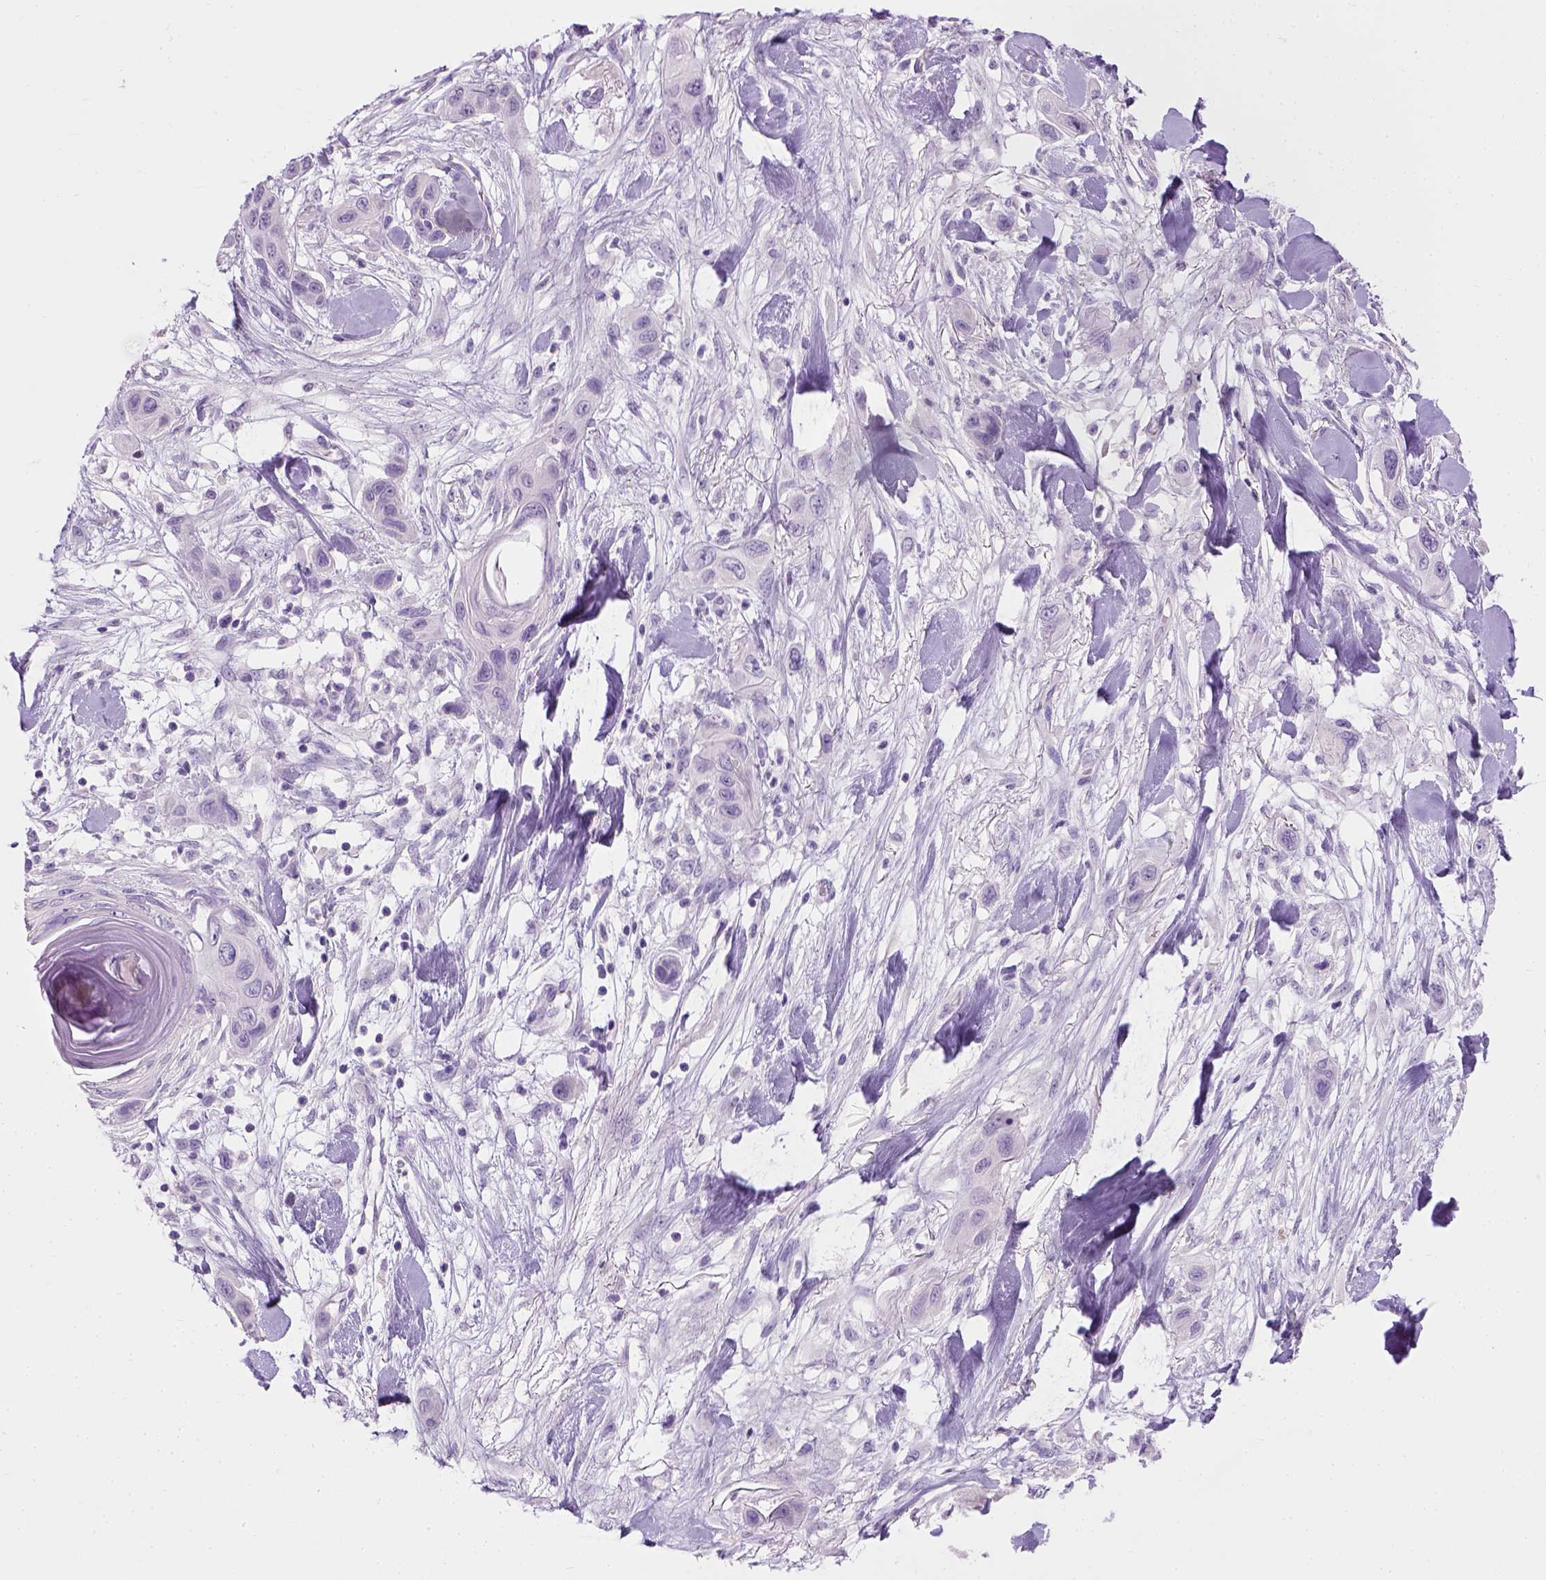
{"staining": {"intensity": "negative", "quantity": "none", "location": "none"}, "tissue": "skin cancer", "cell_type": "Tumor cells", "image_type": "cancer", "snomed": [{"axis": "morphology", "description": "Squamous cell carcinoma, NOS"}, {"axis": "topography", "description": "Skin"}], "caption": "Immunohistochemical staining of human skin cancer demonstrates no significant expression in tumor cells.", "gene": "CYP24A1", "patient": {"sex": "male", "age": 79}}